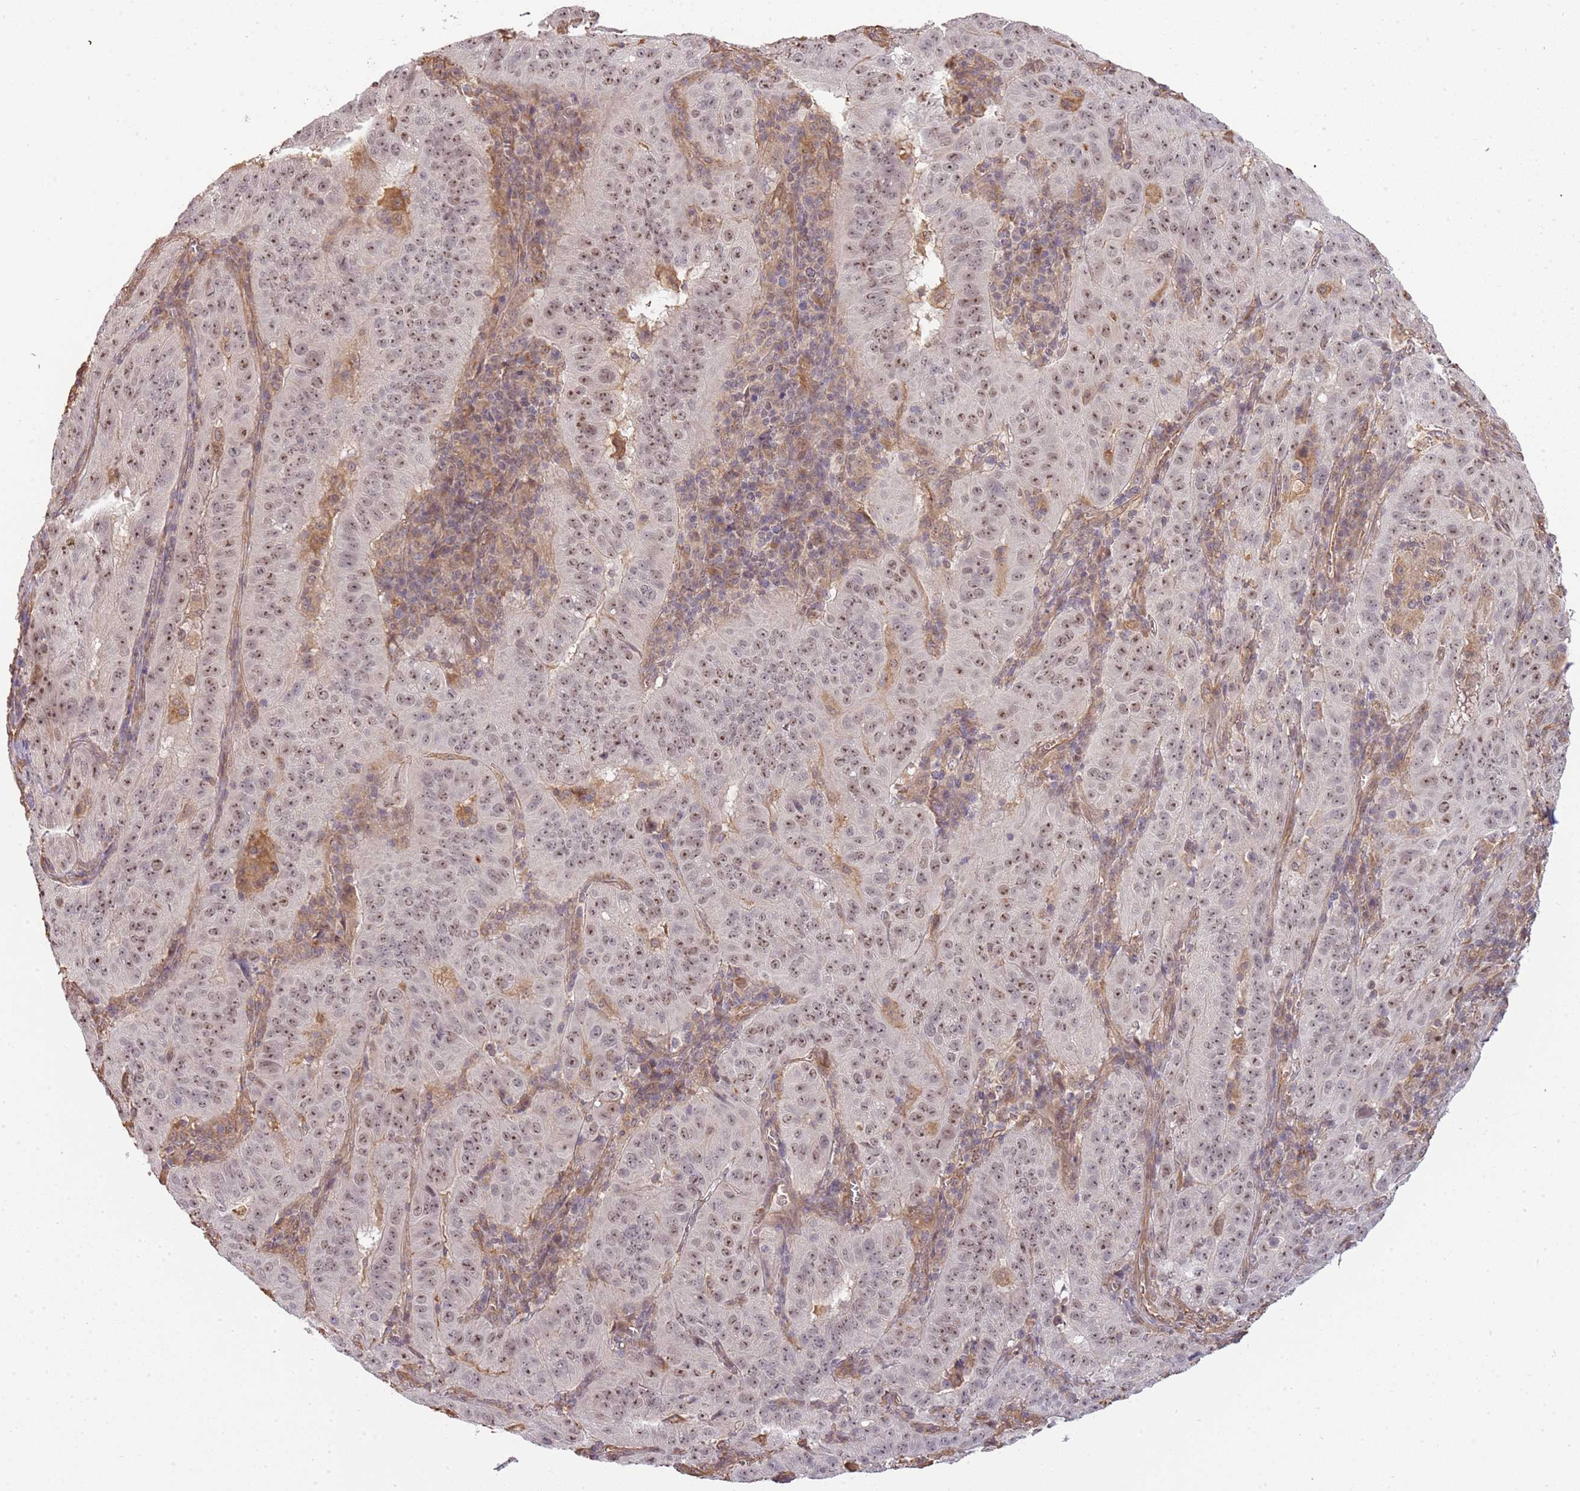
{"staining": {"intensity": "moderate", "quantity": "25%-75%", "location": "nuclear"}, "tissue": "pancreatic cancer", "cell_type": "Tumor cells", "image_type": "cancer", "snomed": [{"axis": "morphology", "description": "Adenocarcinoma, NOS"}, {"axis": "topography", "description": "Pancreas"}], "caption": "Protein staining of pancreatic cancer (adenocarcinoma) tissue shows moderate nuclear positivity in about 25%-75% of tumor cells.", "gene": "SURF2", "patient": {"sex": "male", "age": 63}}